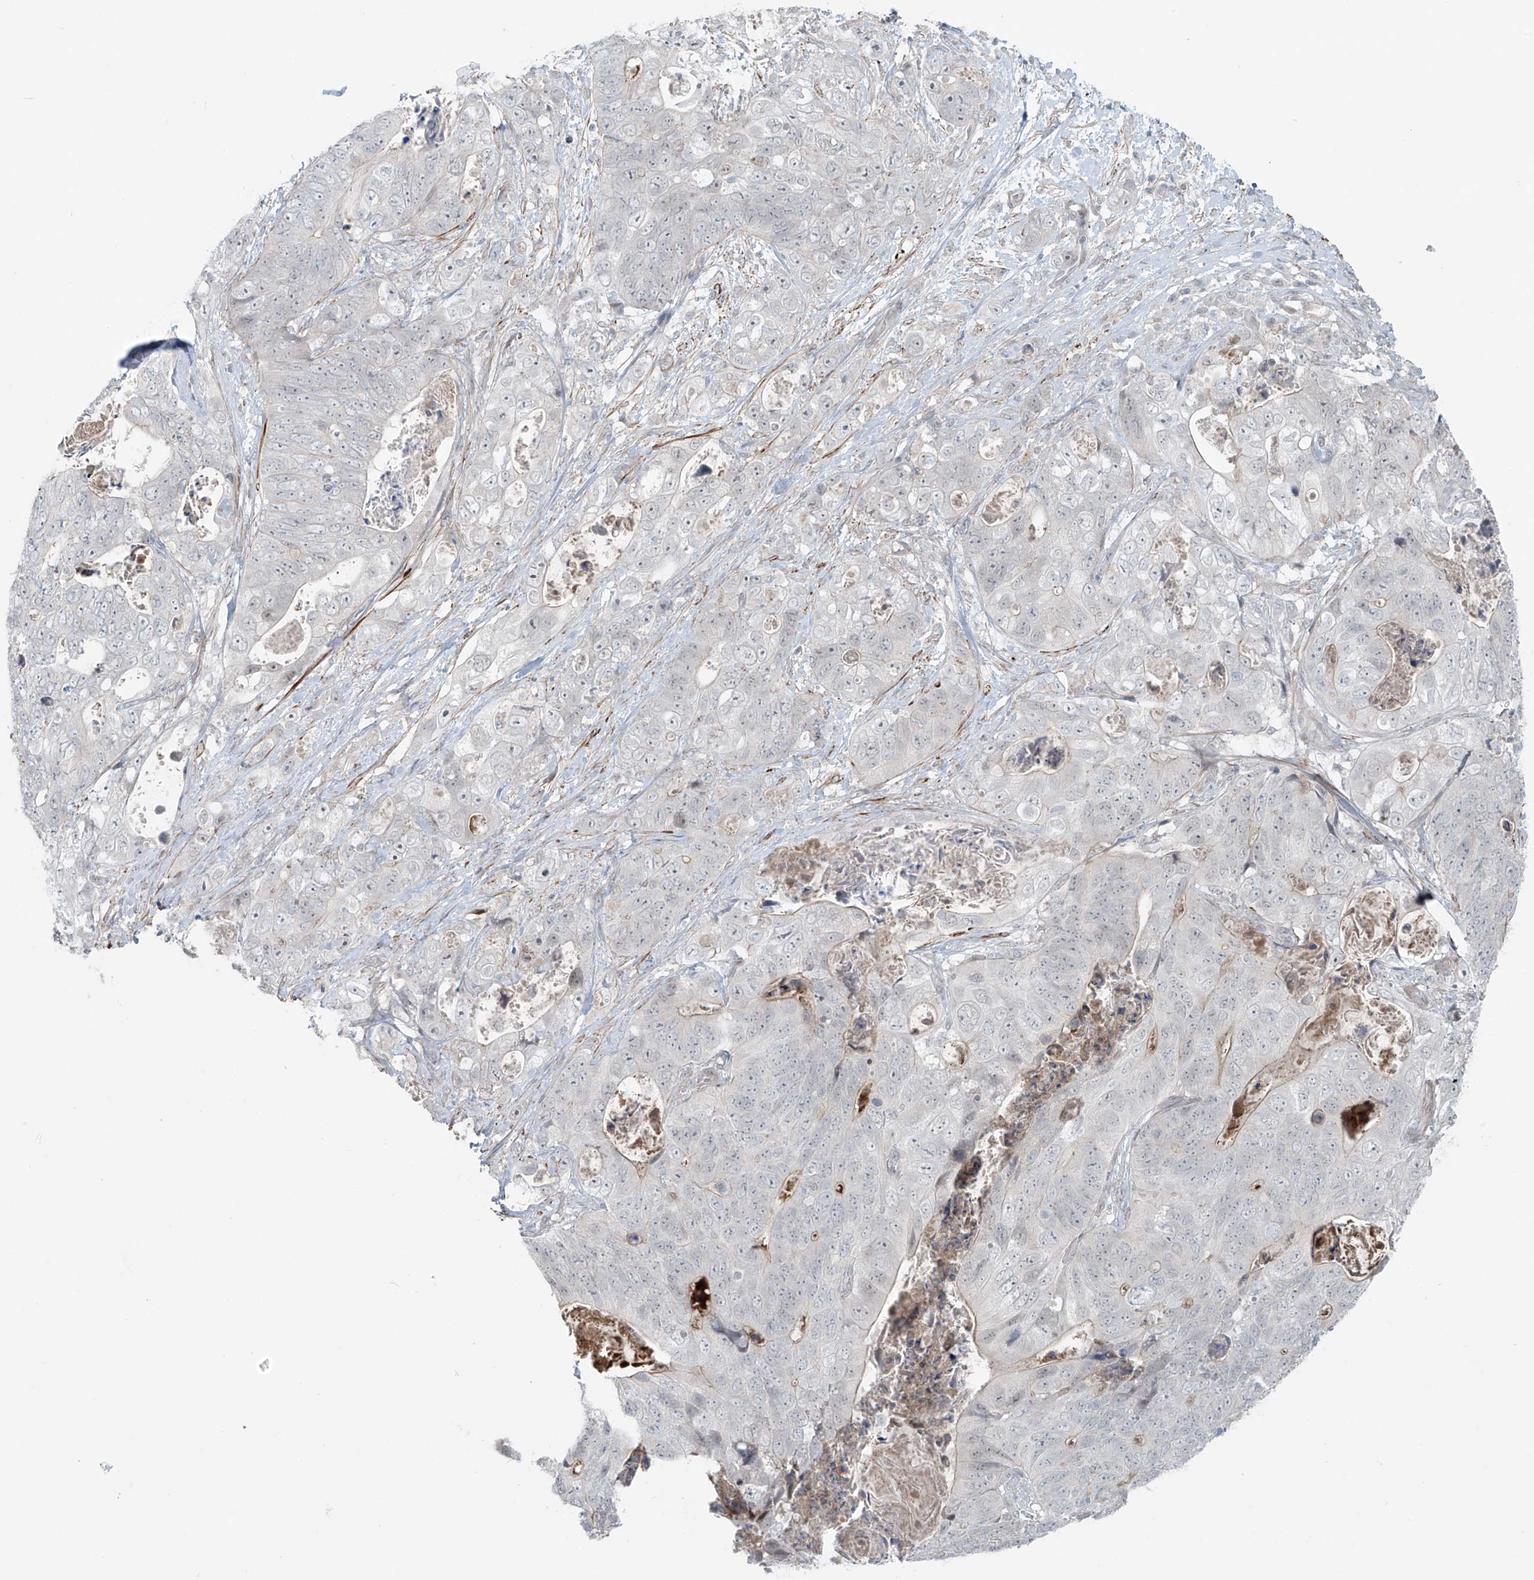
{"staining": {"intensity": "negative", "quantity": "none", "location": "none"}, "tissue": "stomach cancer", "cell_type": "Tumor cells", "image_type": "cancer", "snomed": [{"axis": "morphology", "description": "Adenocarcinoma, NOS"}, {"axis": "topography", "description": "Stomach"}], "caption": "The image demonstrates no staining of tumor cells in stomach cancer (adenocarcinoma).", "gene": "RASGEF1A", "patient": {"sex": "female", "age": 89}}